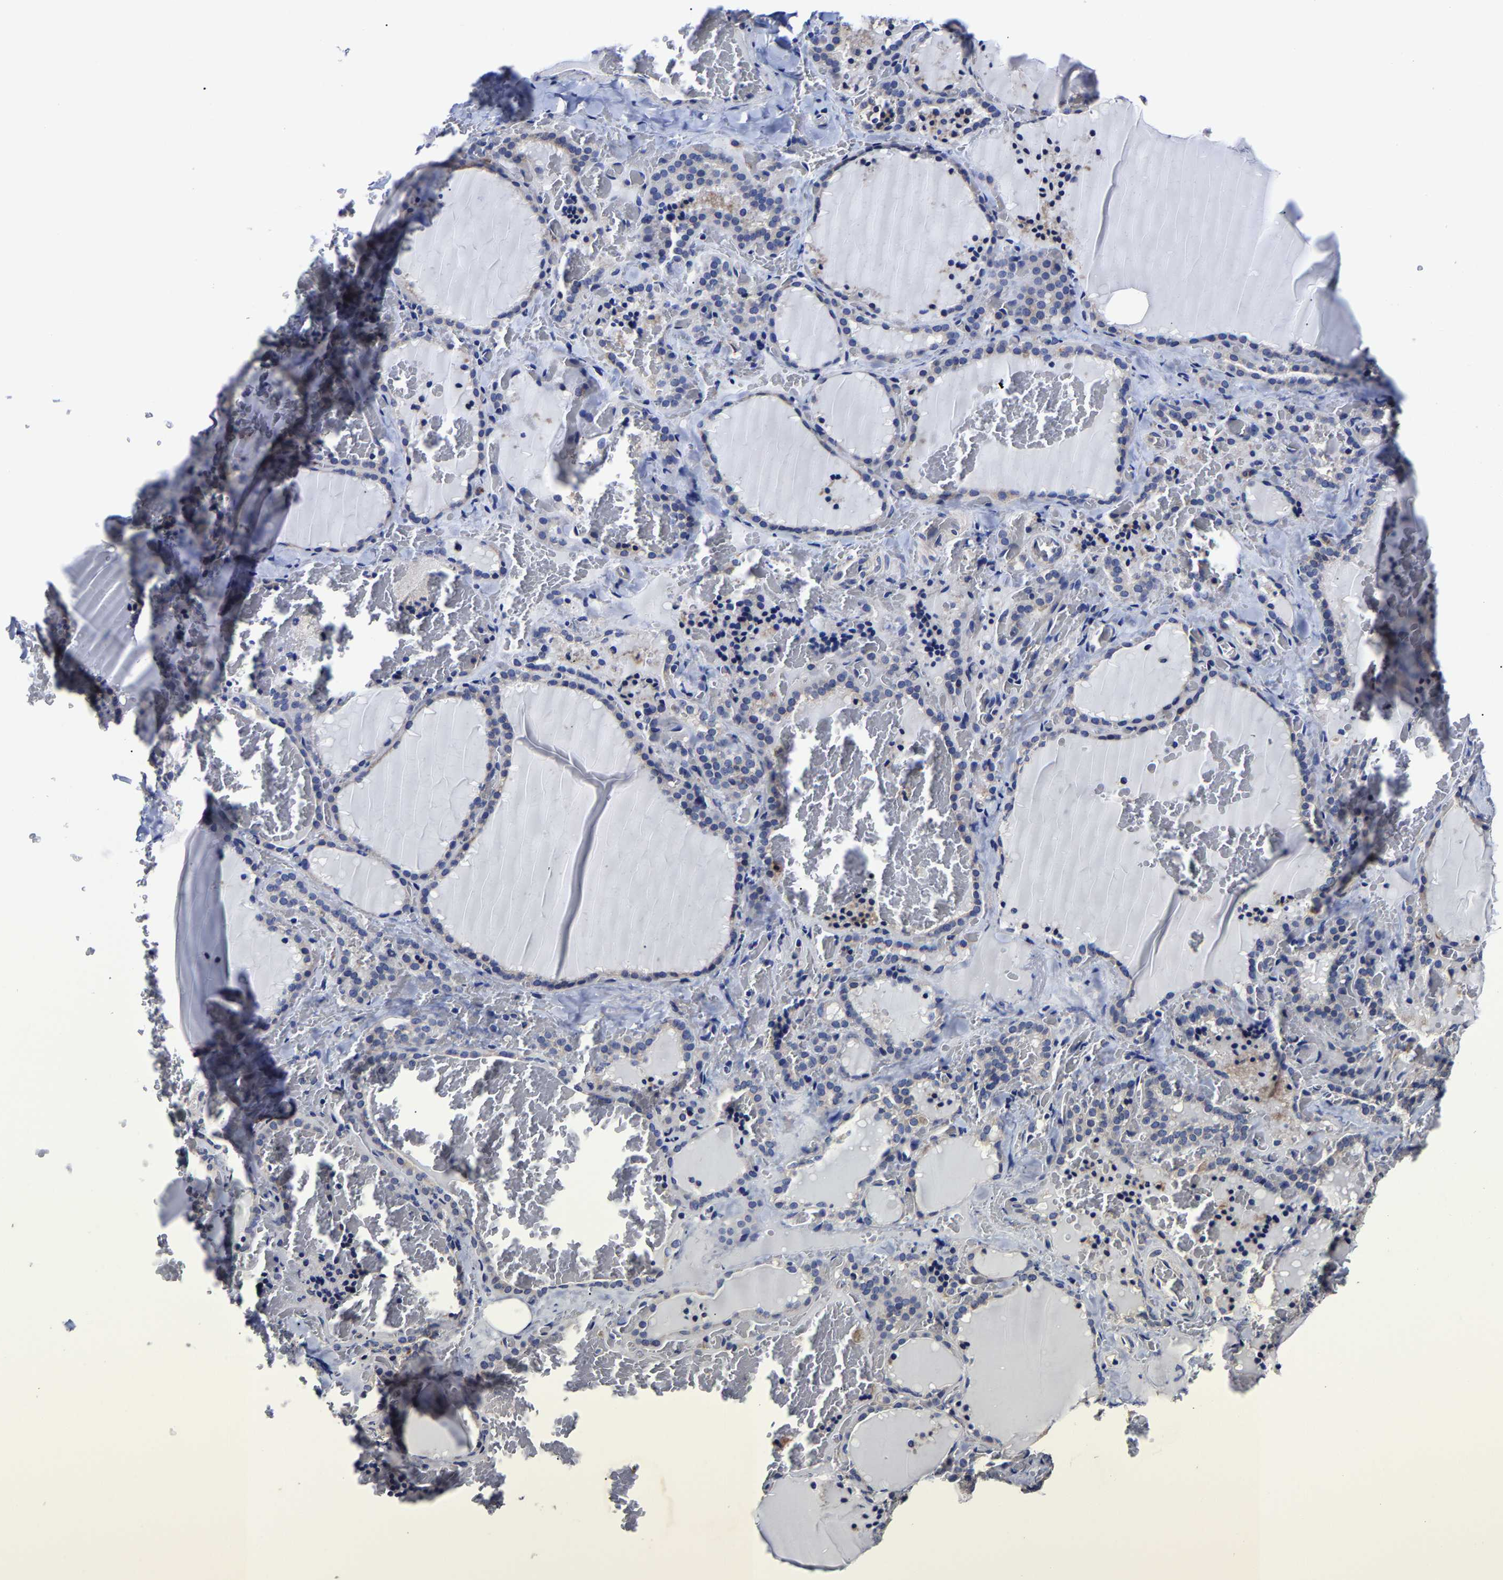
{"staining": {"intensity": "negative", "quantity": "none", "location": "none"}, "tissue": "thyroid gland", "cell_type": "Glandular cells", "image_type": "normal", "snomed": [{"axis": "morphology", "description": "Normal tissue, NOS"}, {"axis": "topography", "description": "Thyroid gland"}], "caption": "Immunohistochemistry (IHC) of unremarkable thyroid gland exhibits no staining in glandular cells.", "gene": "AASS", "patient": {"sex": "female", "age": 22}}